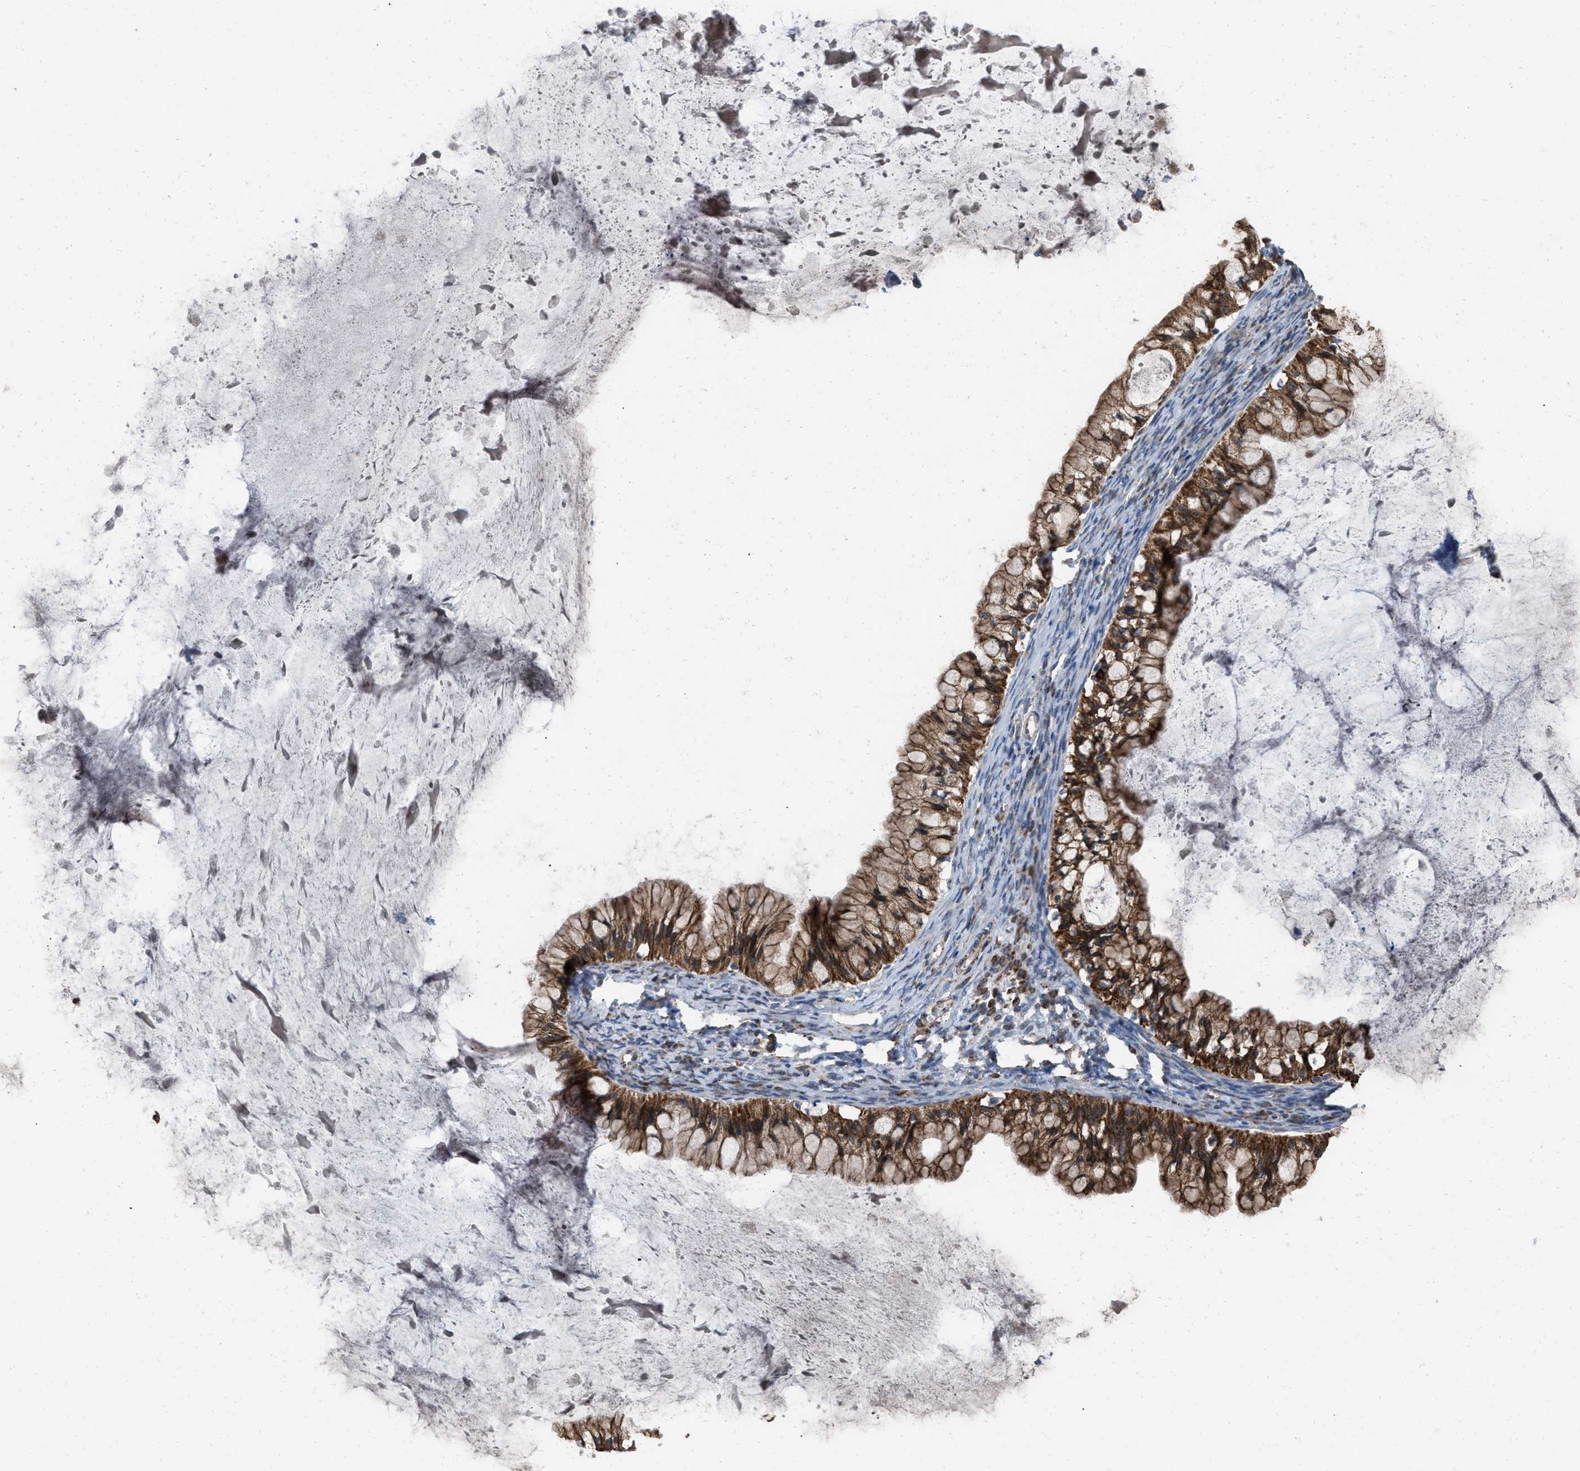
{"staining": {"intensity": "strong", "quantity": ">75%", "location": "cytoplasmic/membranous"}, "tissue": "ovarian cancer", "cell_type": "Tumor cells", "image_type": "cancer", "snomed": [{"axis": "morphology", "description": "Cystadenocarcinoma, mucinous, NOS"}, {"axis": "topography", "description": "Ovary"}], "caption": "Protein analysis of ovarian cancer (mucinous cystadenocarcinoma) tissue displays strong cytoplasmic/membranous staining in approximately >75% of tumor cells. (DAB (3,3'-diaminobenzidine) IHC, brown staining for protein, blue staining for nuclei).", "gene": "AKAP1", "patient": {"sex": "female", "age": 57}}